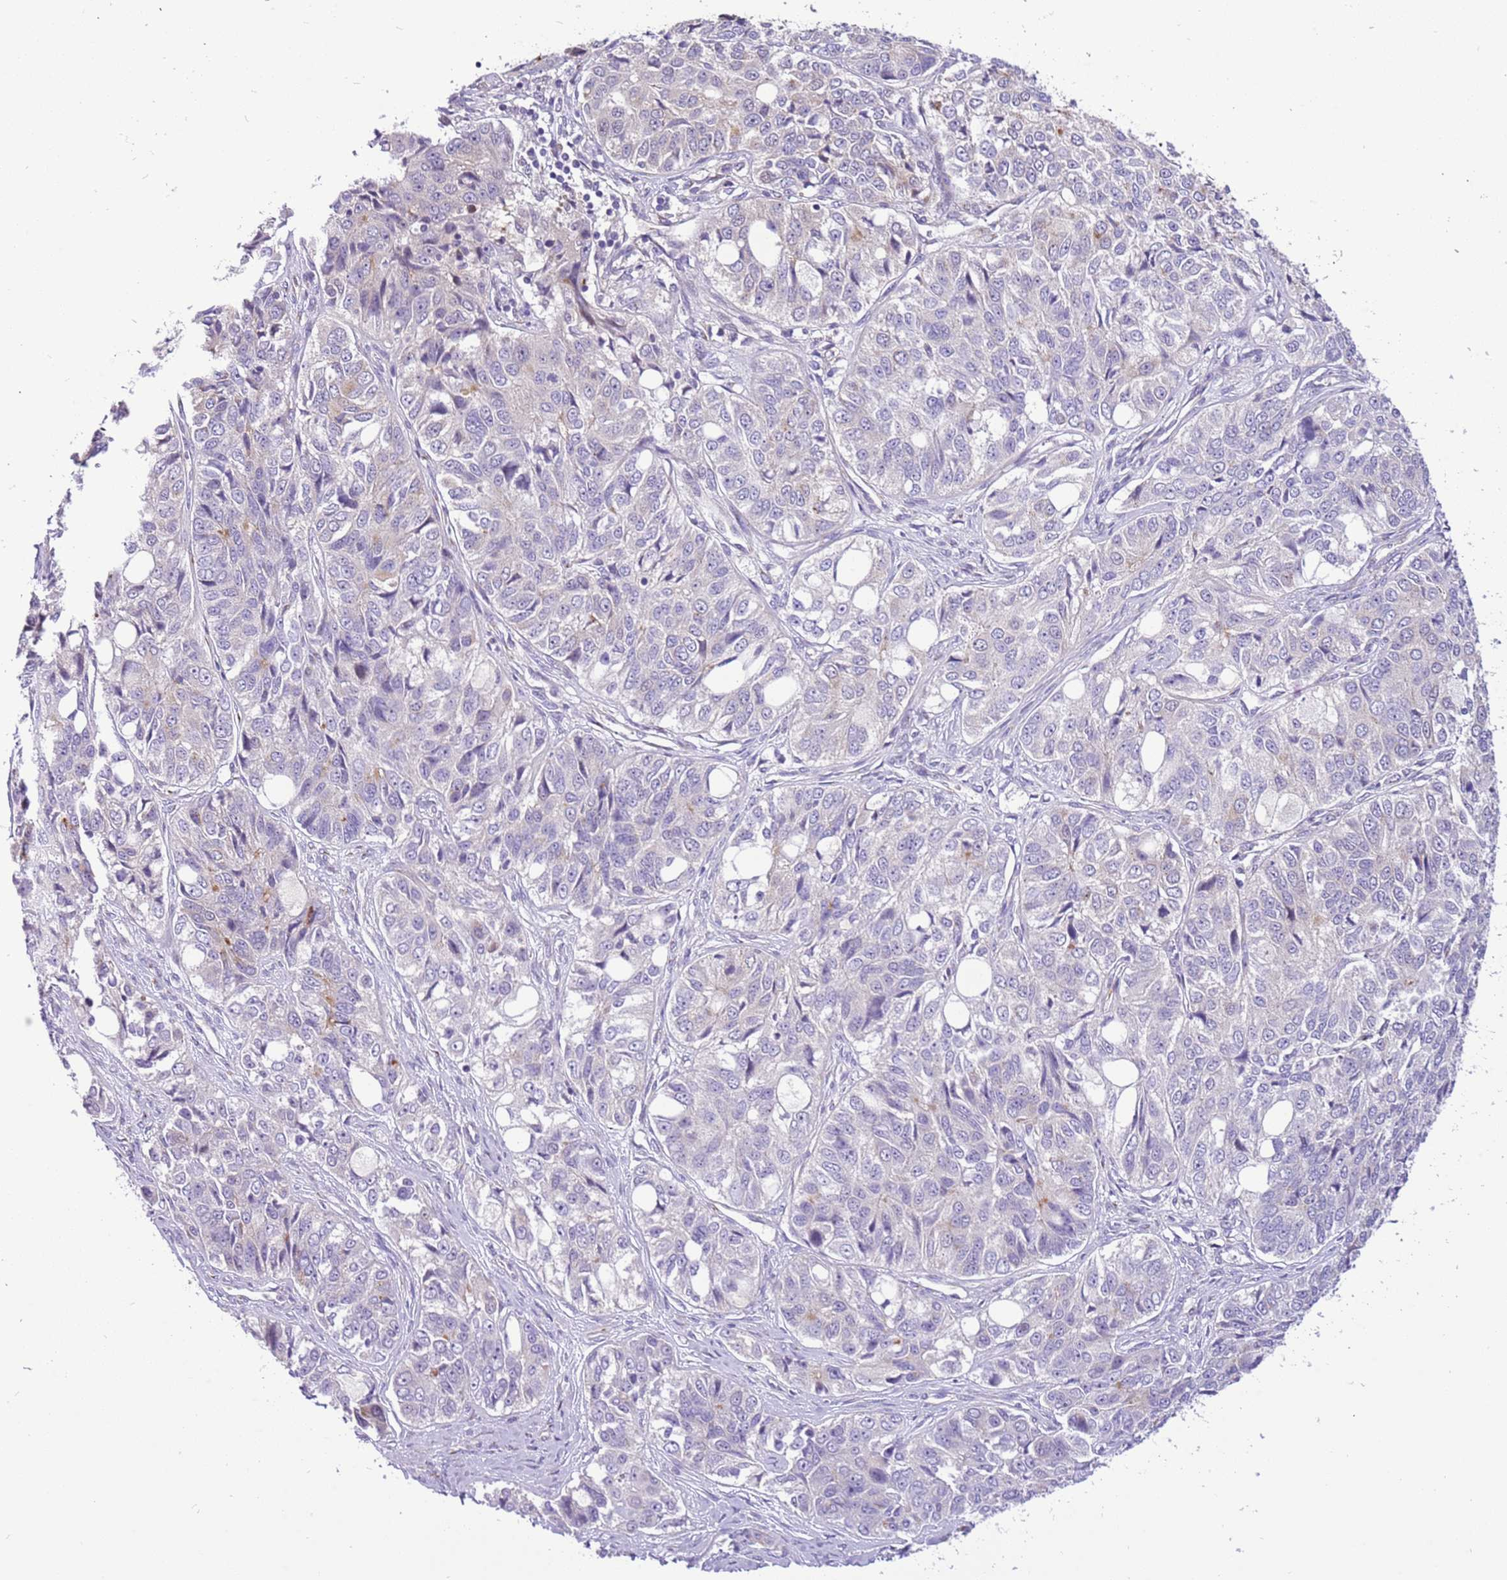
{"staining": {"intensity": "negative", "quantity": "none", "location": "none"}, "tissue": "ovarian cancer", "cell_type": "Tumor cells", "image_type": "cancer", "snomed": [{"axis": "morphology", "description": "Carcinoma, endometroid"}, {"axis": "topography", "description": "Ovary"}], "caption": "Immunohistochemistry image of ovarian cancer (endometroid carcinoma) stained for a protein (brown), which exhibits no staining in tumor cells.", "gene": "COX17", "patient": {"sex": "female", "age": 51}}